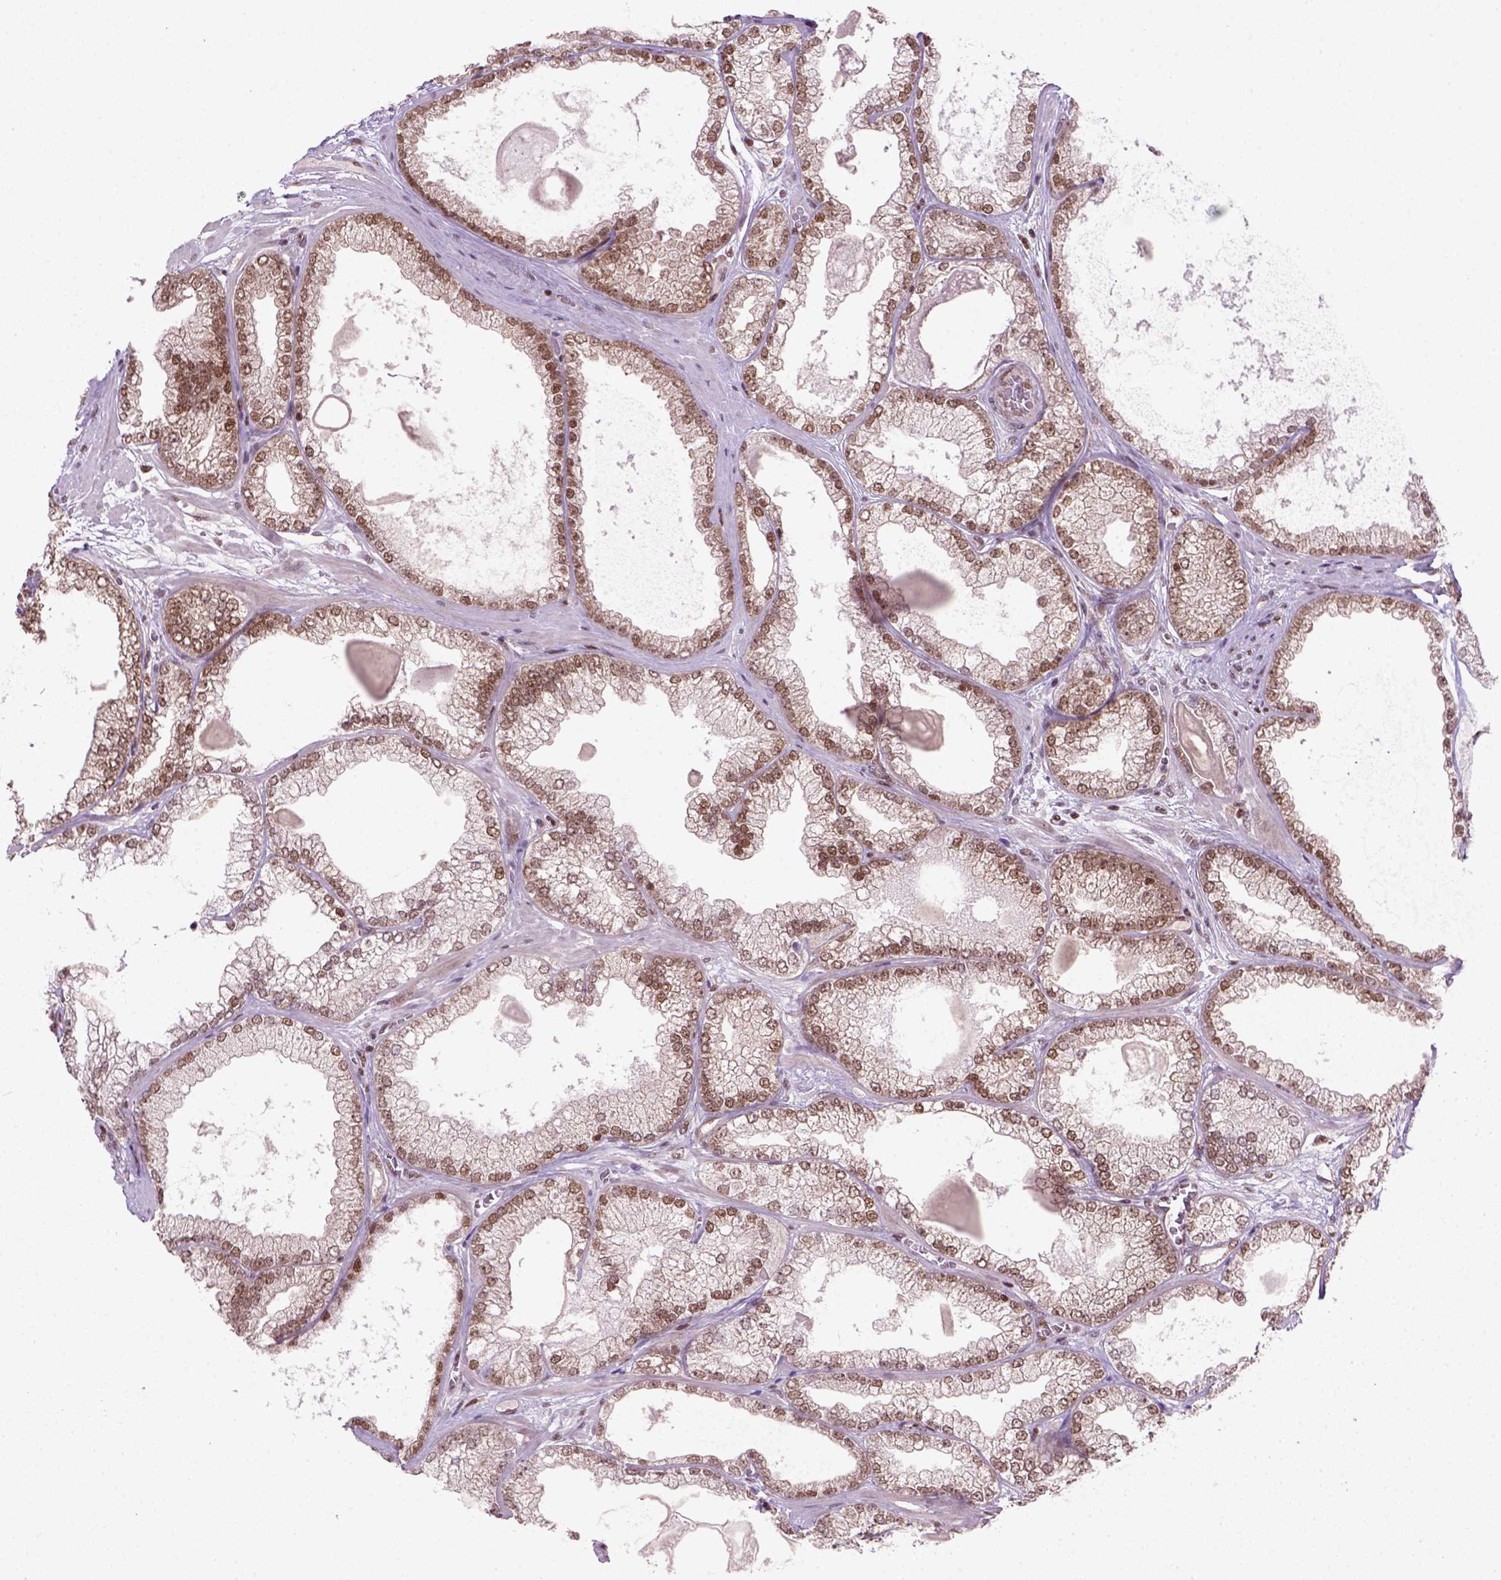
{"staining": {"intensity": "moderate", "quantity": ">75%", "location": "nuclear"}, "tissue": "prostate cancer", "cell_type": "Tumor cells", "image_type": "cancer", "snomed": [{"axis": "morphology", "description": "Adenocarcinoma, Low grade"}, {"axis": "topography", "description": "Prostate"}], "caption": "Brown immunohistochemical staining in adenocarcinoma (low-grade) (prostate) demonstrates moderate nuclear expression in about >75% of tumor cells.", "gene": "MGMT", "patient": {"sex": "male", "age": 57}}